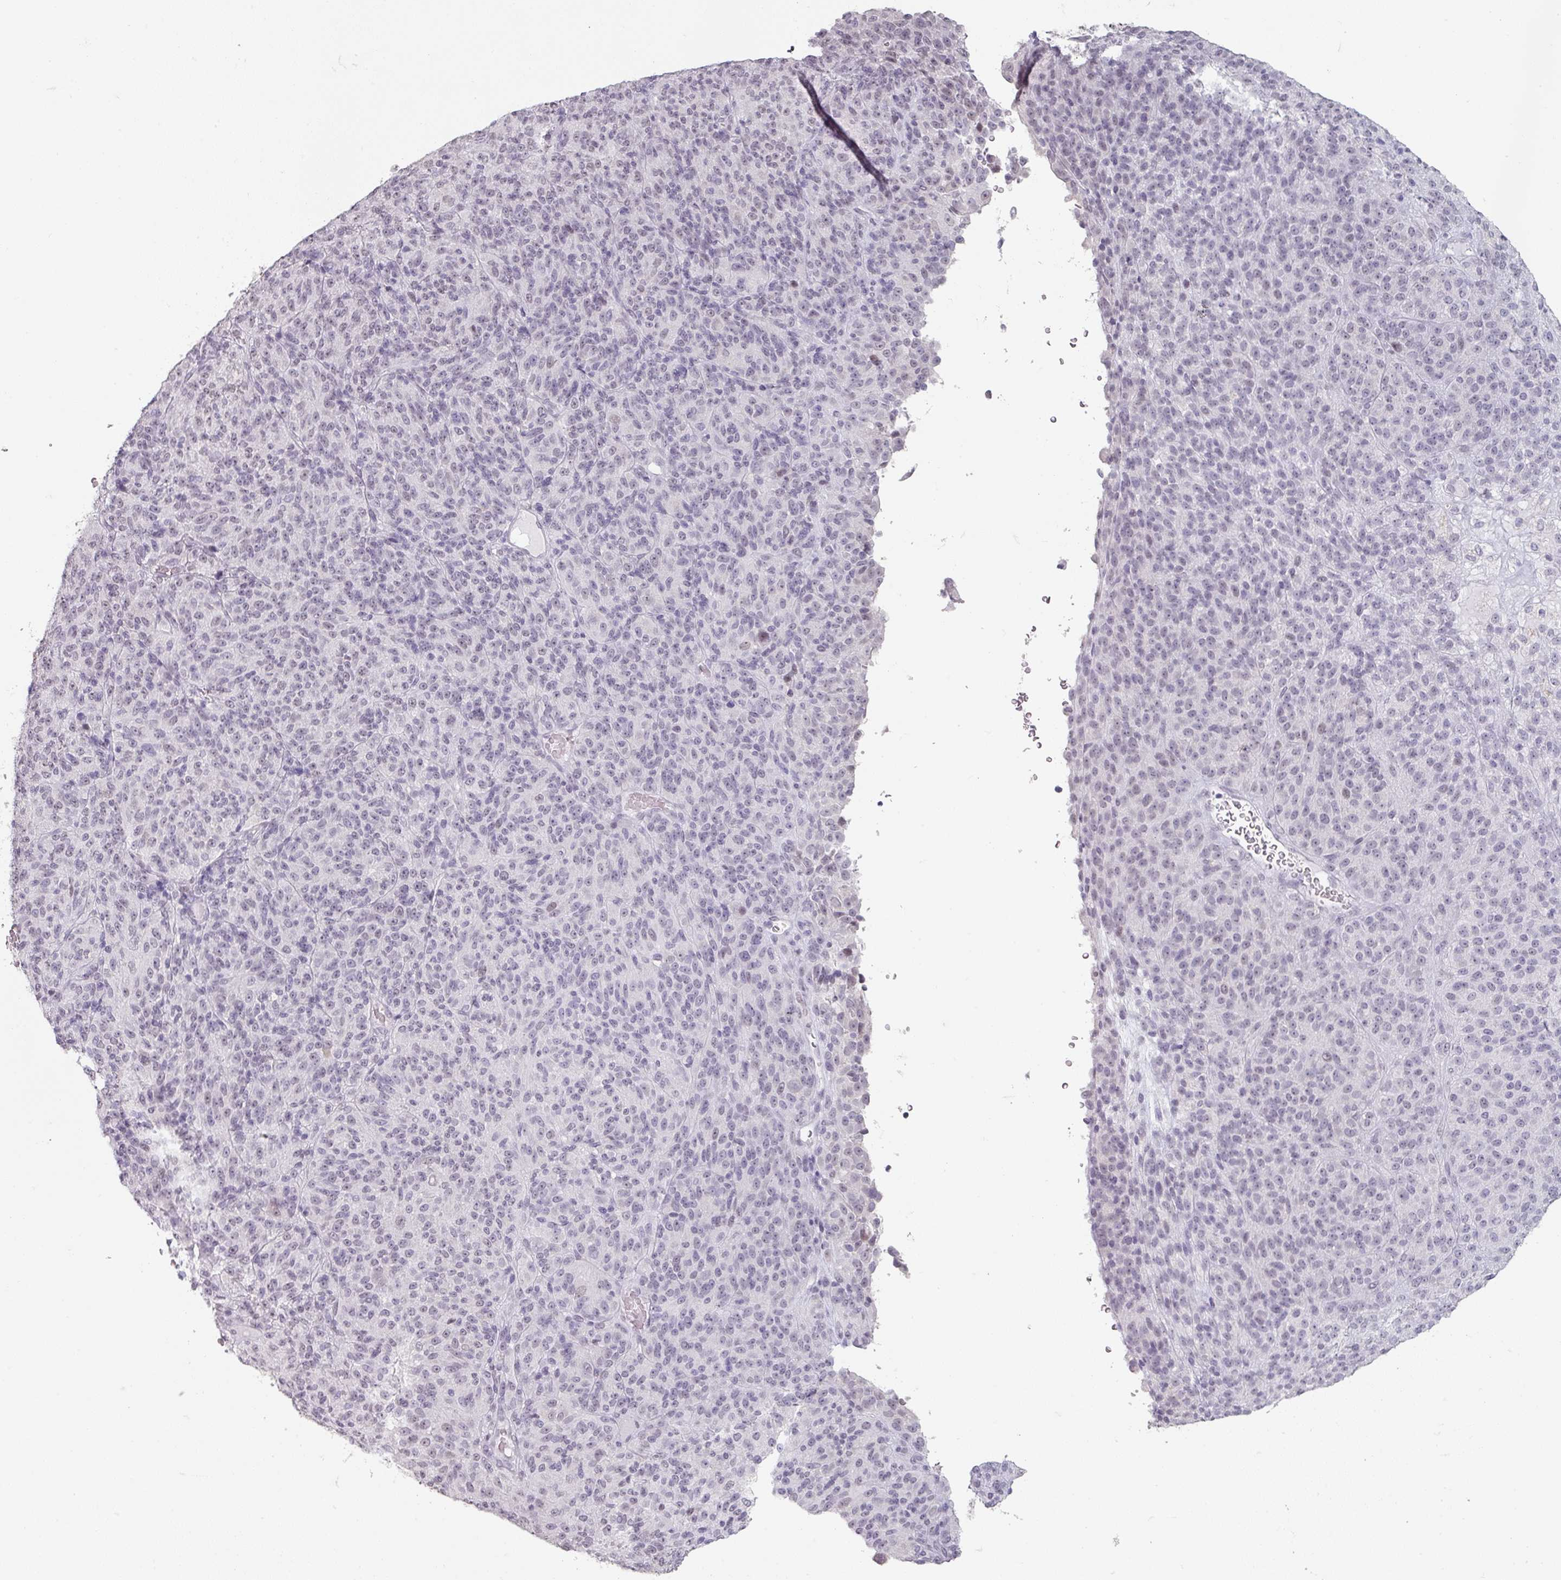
{"staining": {"intensity": "negative", "quantity": "none", "location": "none"}, "tissue": "melanoma", "cell_type": "Tumor cells", "image_type": "cancer", "snomed": [{"axis": "morphology", "description": "Malignant melanoma, Metastatic site"}, {"axis": "topography", "description": "Brain"}], "caption": "High magnification brightfield microscopy of melanoma stained with DAB (3,3'-diaminobenzidine) (brown) and counterstained with hematoxylin (blue): tumor cells show no significant positivity.", "gene": "SPRR1A", "patient": {"sex": "female", "age": 56}}